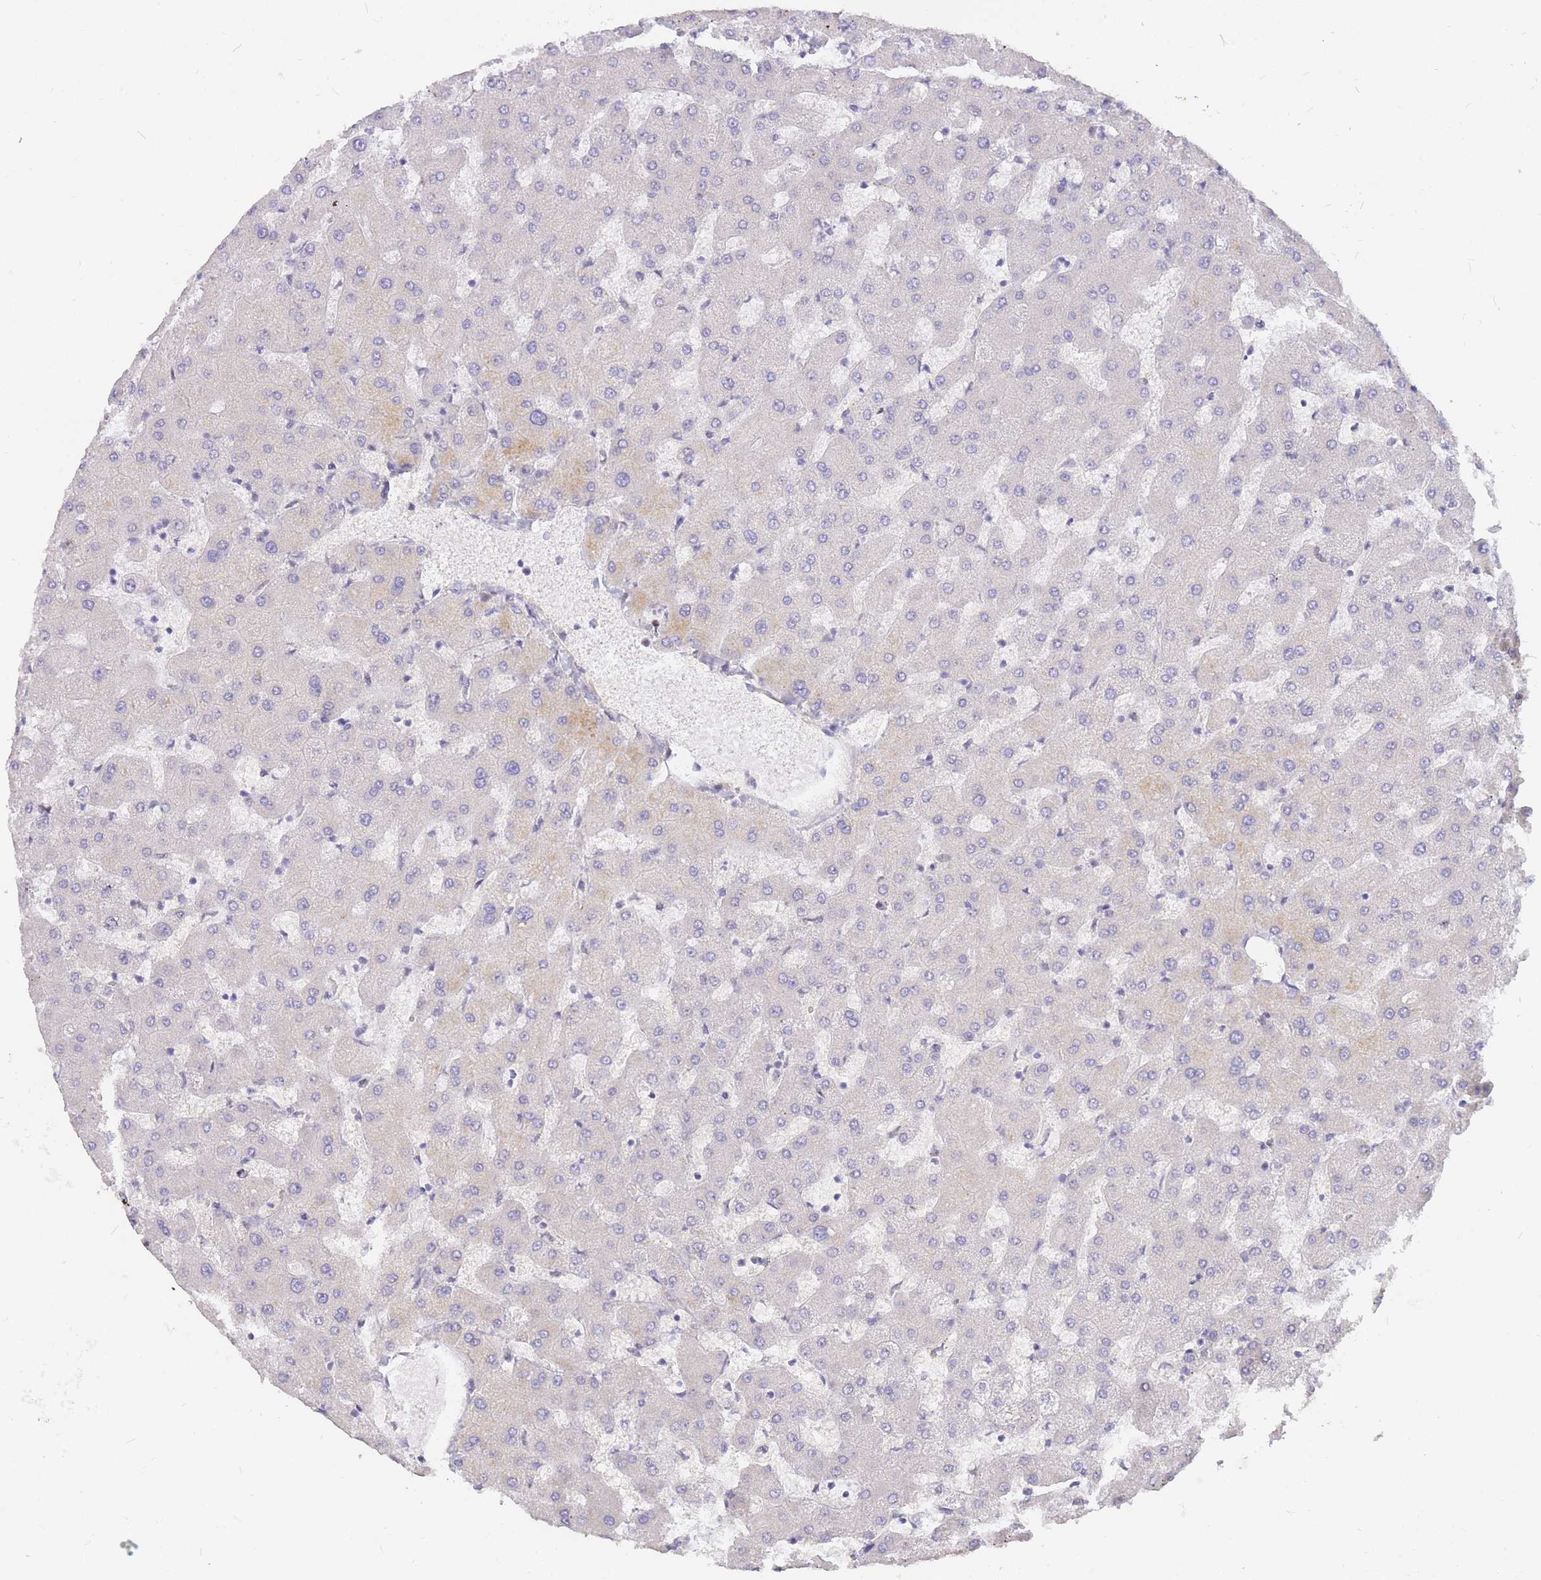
{"staining": {"intensity": "negative", "quantity": "none", "location": "none"}, "tissue": "liver", "cell_type": "Cholangiocytes", "image_type": "normal", "snomed": [{"axis": "morphology", "description": "Normal tissue, NOS"}, {"axis": "topography", "description": "Liver"}], "caption": "This is a micrograph of immunohistochemistry staining of normal liver, which shows no positivity in cholangiocytes.", "gene": "TLE2", "patient": {"sex": "female", "age": 63}}